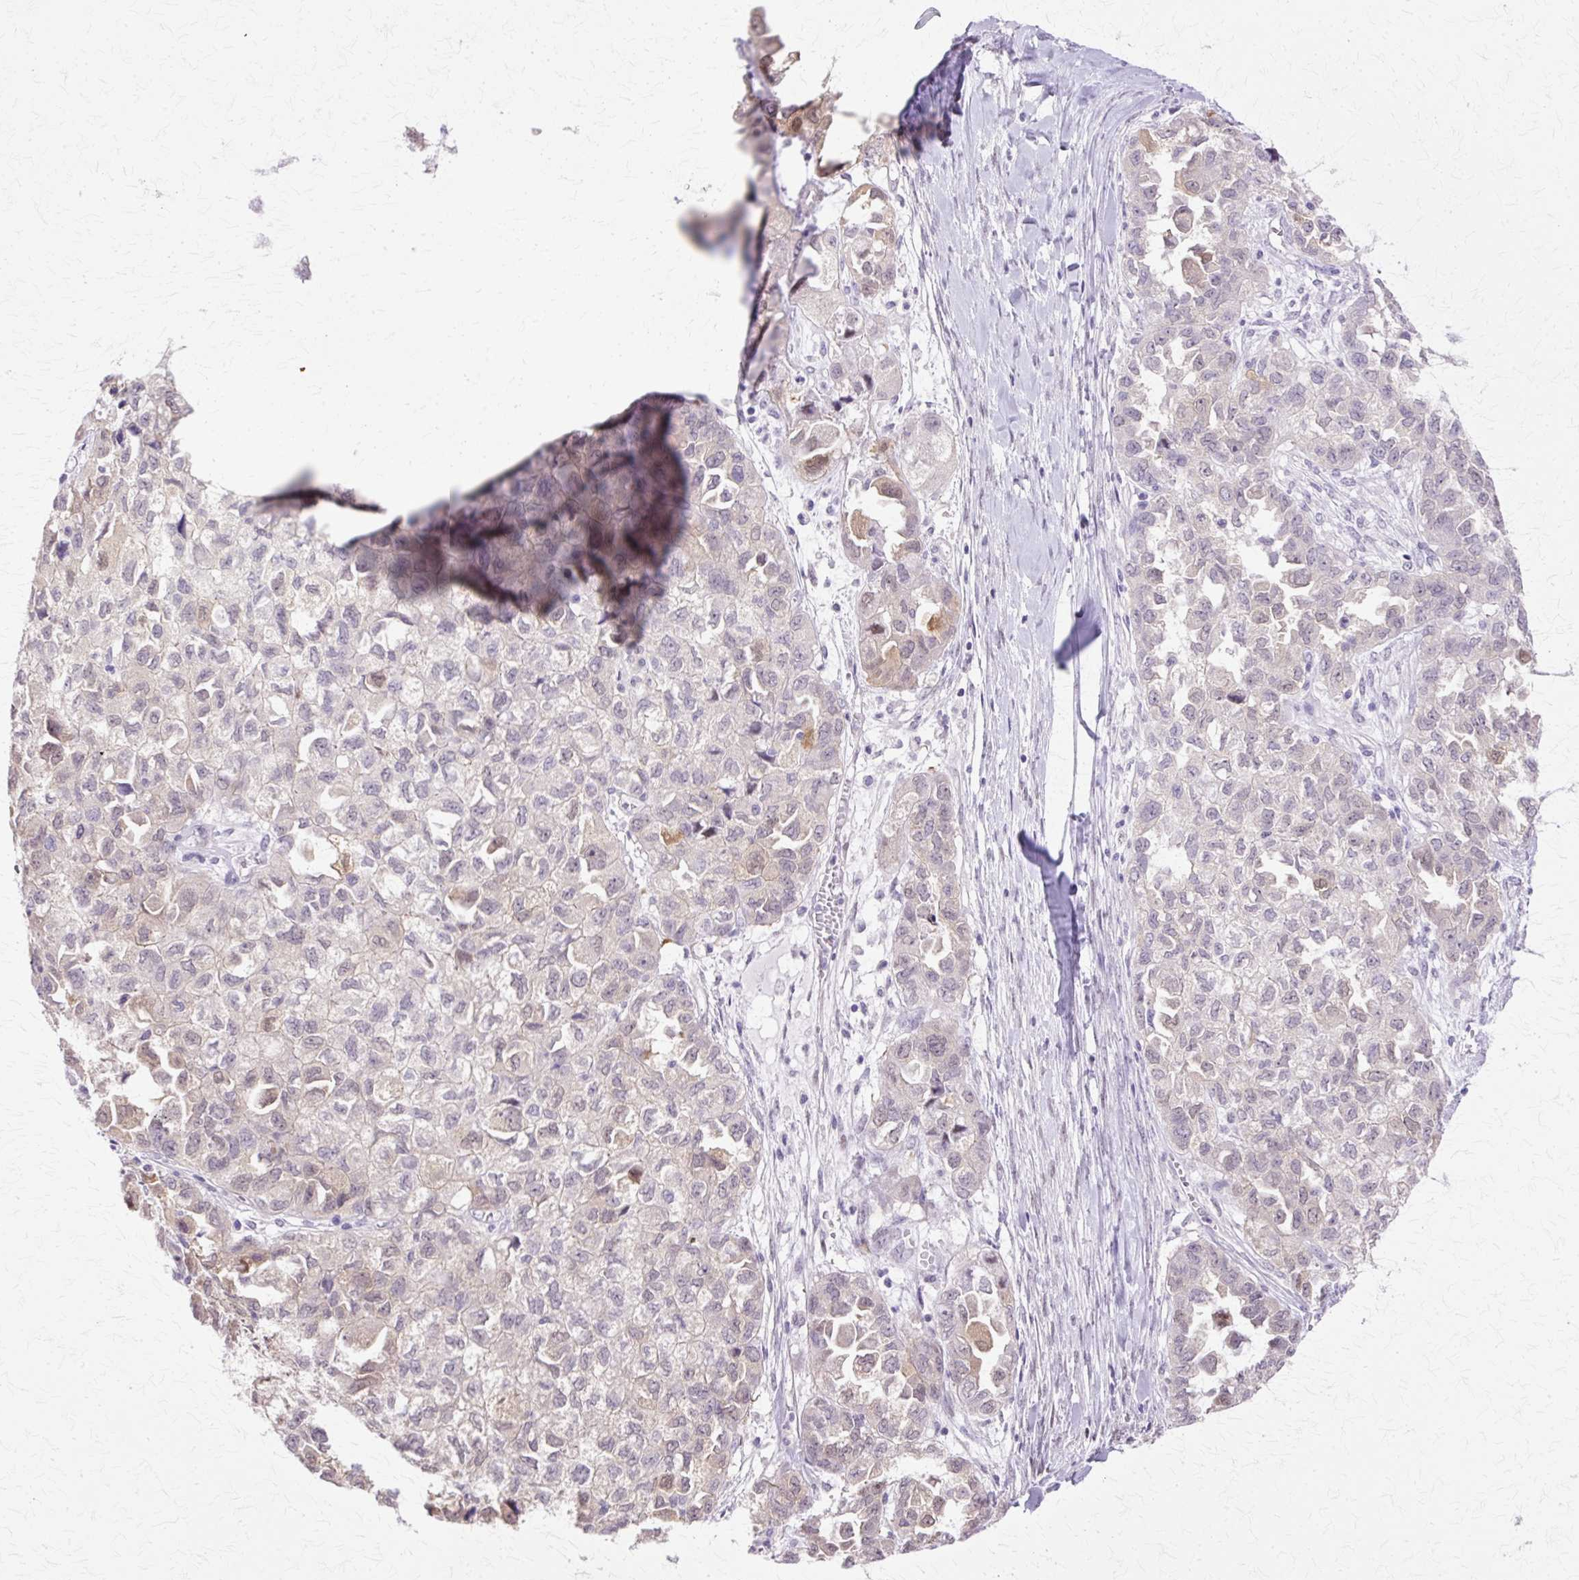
{"staining": {"intensity": "moderate", "quantity": "25%-75%", "location": "cytoplasmic/membranous,nuclear"}, "tissue": "ovarian cancer", "cell_type": "Tumor cells", "image_type": "cancer", "snomed": [{"axis": "morphology", "description": "Cystadenocarcinoma, serous, NOS"}, {"axis": "topography", "description": "Ovary"}], "caption": "Ovarian cancer stained for a protein exhibits moderate cytoplasmic/membranous and nuclear positivity in tumor cells.", "gene": "HSPA8", "patient": {"sex": "female", "age": 84}}